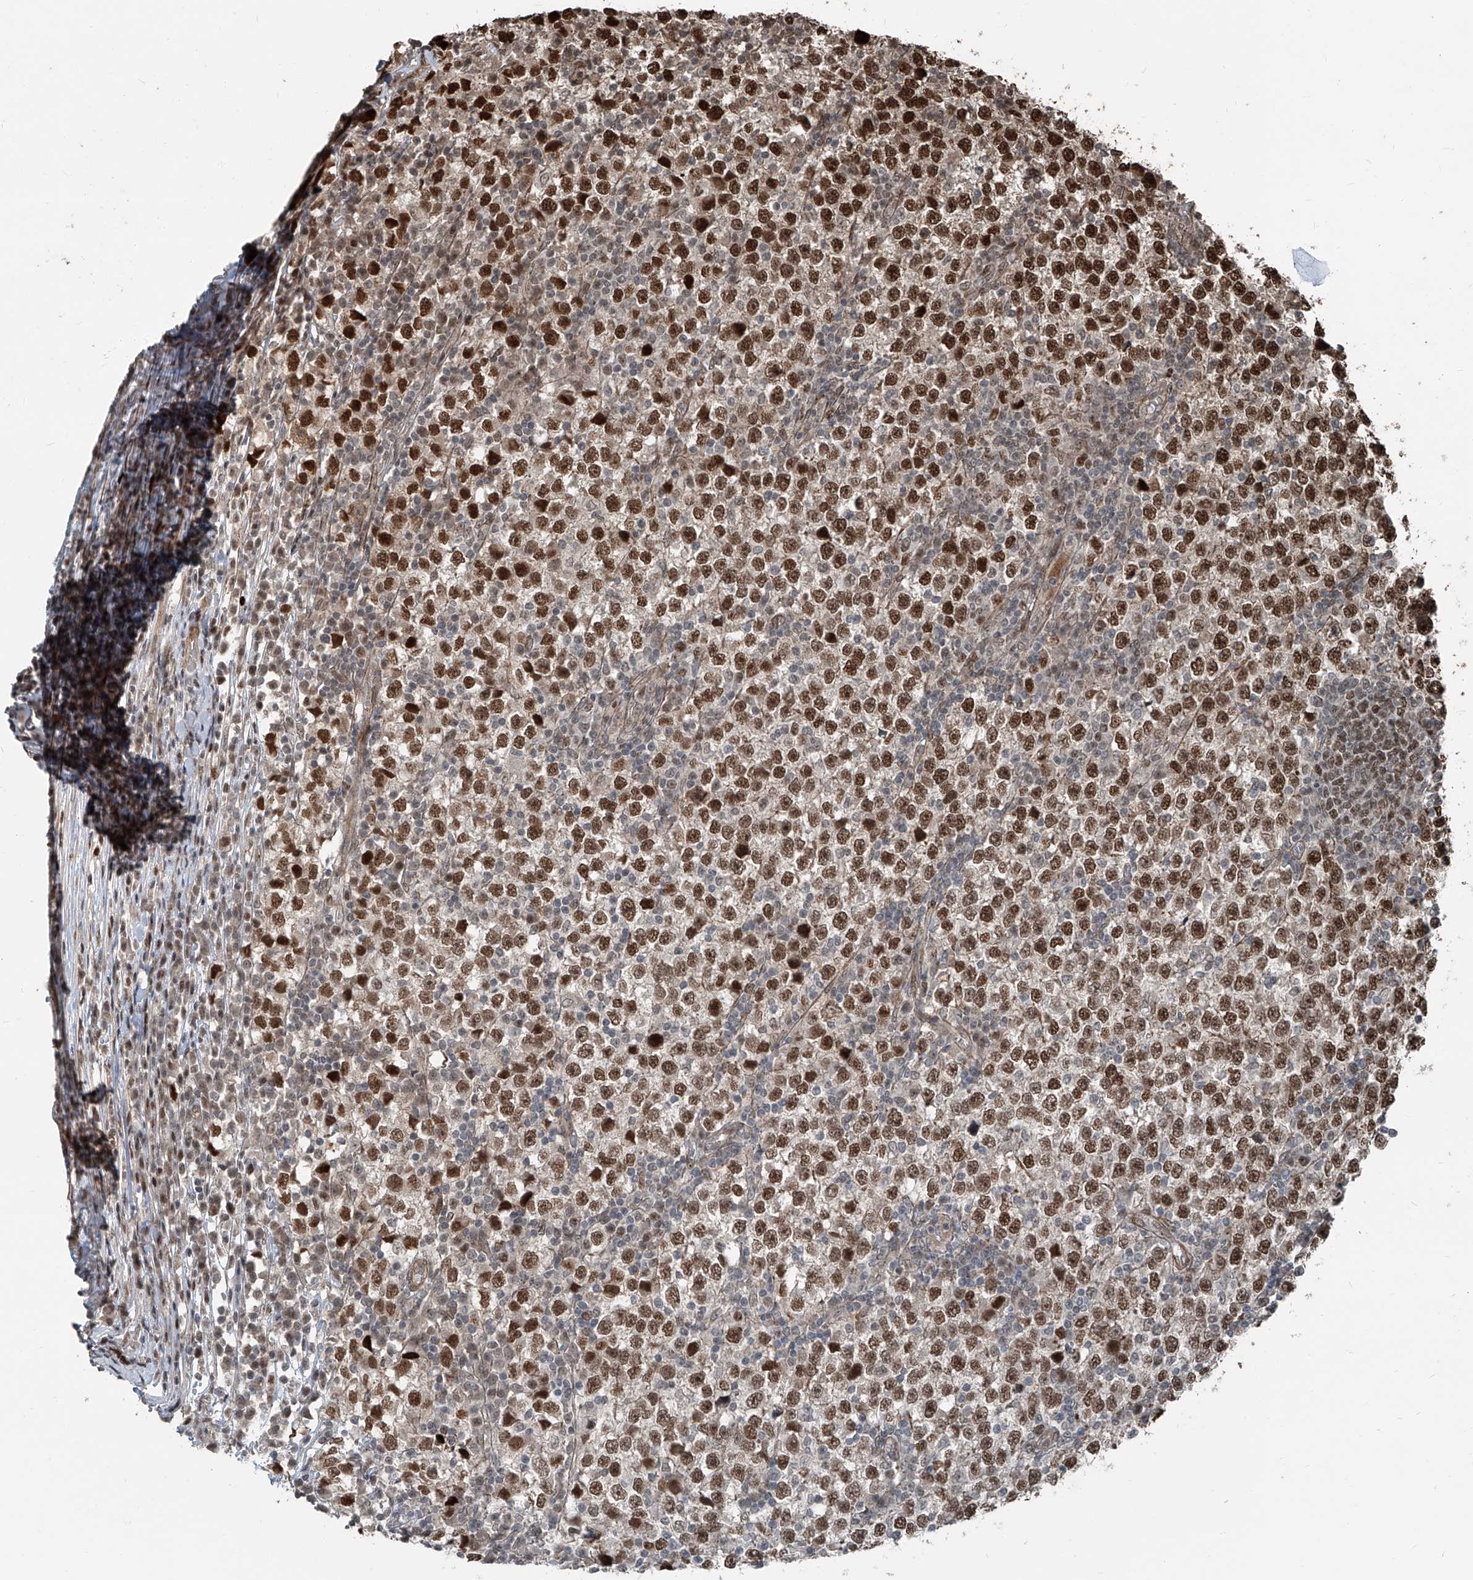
{"staining": {"intensity": "moderate", "quantity": ">75%", "location": "nuclear"}, "tissue": "testis cancer", "cell_type": "Tumor cells", "image_type": "cancer", "snomed": [{"axis": "morphology", "description": "Seminoma, NOS"}, {"axis": "topography", "description": "Testis"}], "caption": "IHC image of neoplastic tissue: human seminoma (testis) stained using immunohistochemistry (IHC) displays medium levels of moderate protein expression localized specifically in the nuclear of tumor cells, appearing as a nuclear brown color.", "gene": "ZNF570", "patient": {"sex": "male", "age": 65}}